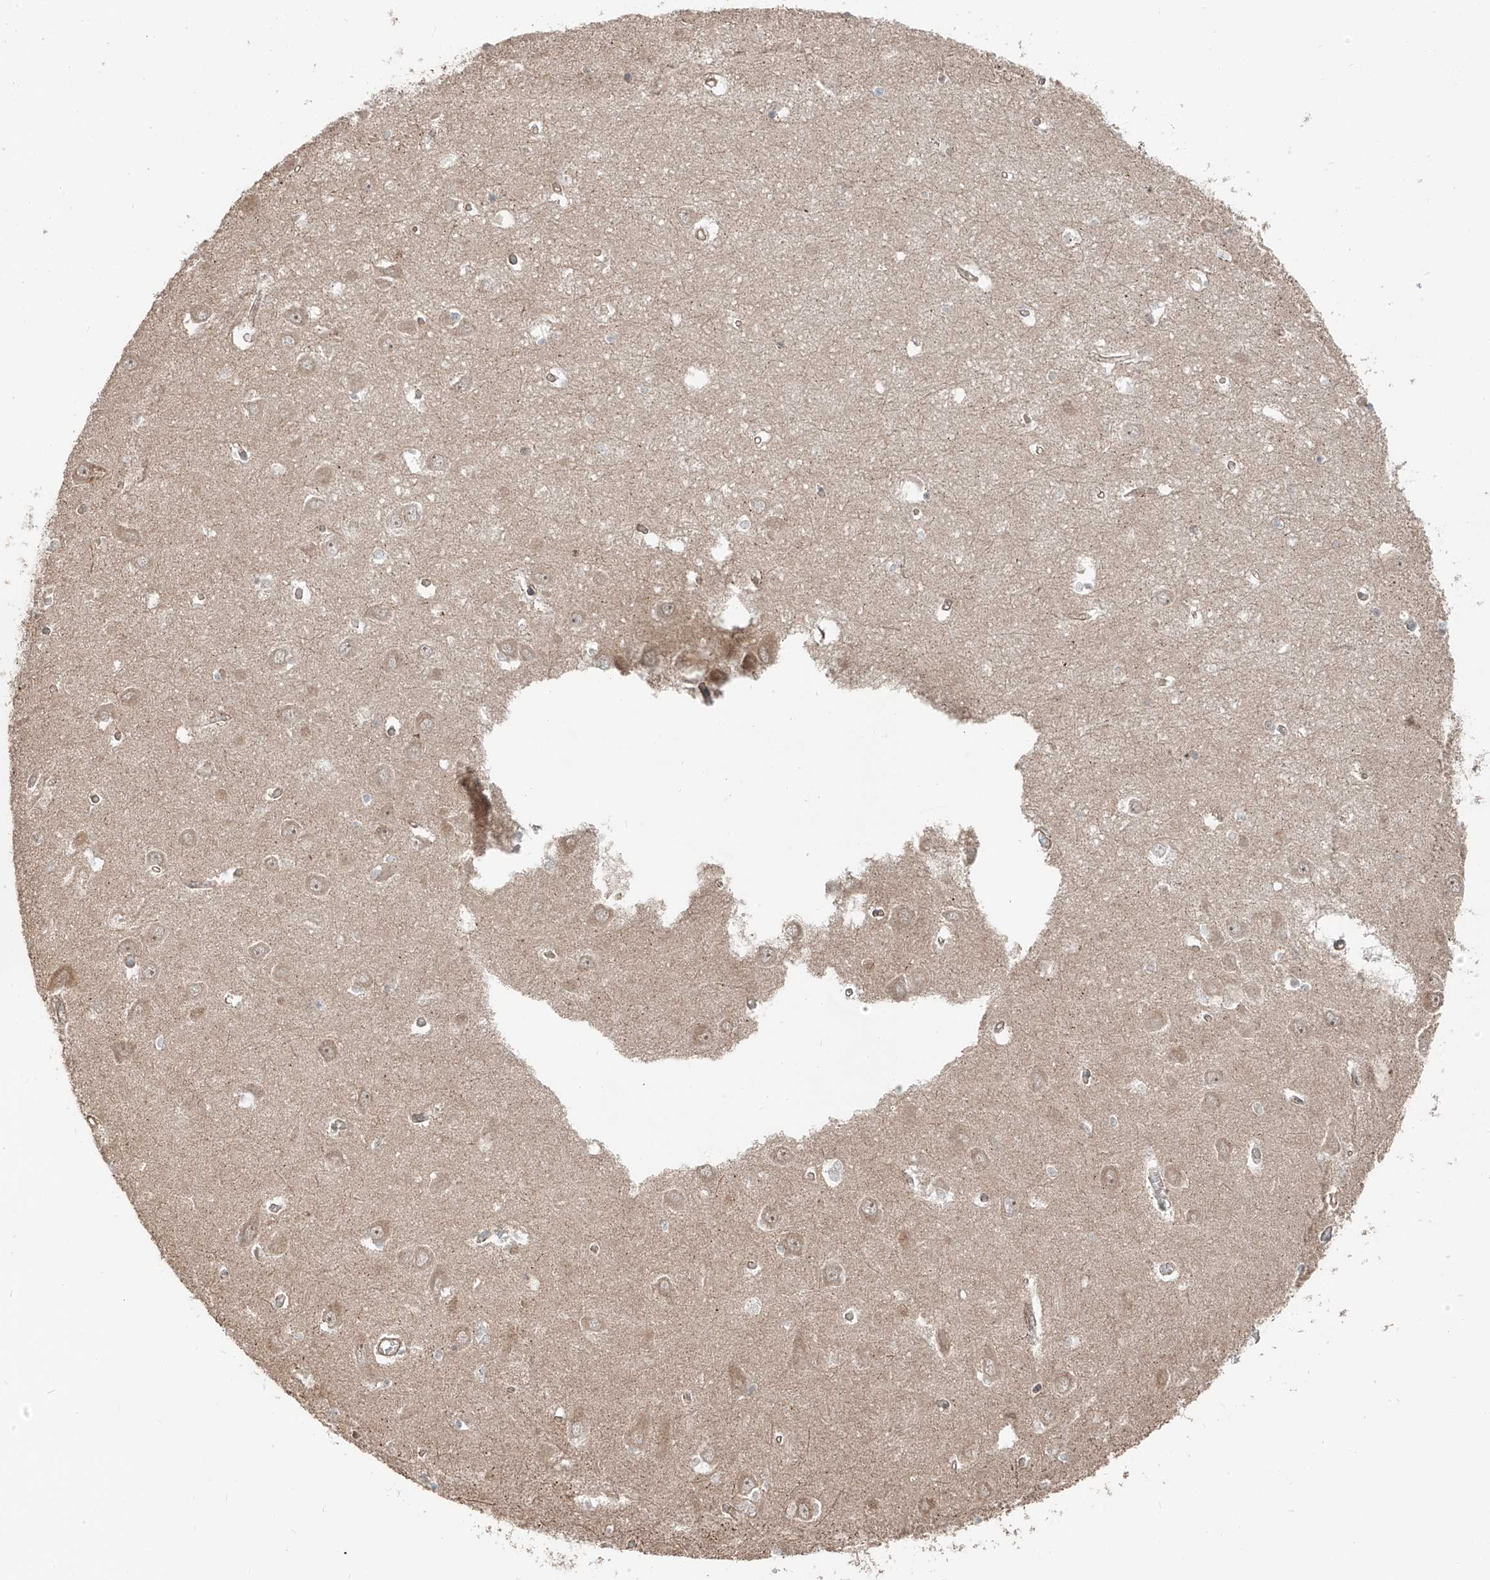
{"staining": {"intensity": "weak", "quantity": ">75%", "location": "cytoplasmic/membranous"}, "tissue": "hippocampus", "cell_type": "Glial cells", "image_type": "normal", "snomed": [{"axis": "morphology", "description": "Normal tissue, NOS"}, {"axis": "topography", "description": "Hippocampus"}], "caption": "Immunohistochemistry staining of unremarkable hippocampus, which demonstrates low levels of weak cytoplasmic/membranous staining in approximately >75% of glial cells indicating weak cytoplasmic/membranous protein positivity. The staining was performed using DAB (brown) for protein detection and nuclei were counterstained in hematoxylin (blue).", "gene": "CEP162", "patient": {"sex": "male", "age": 70}}